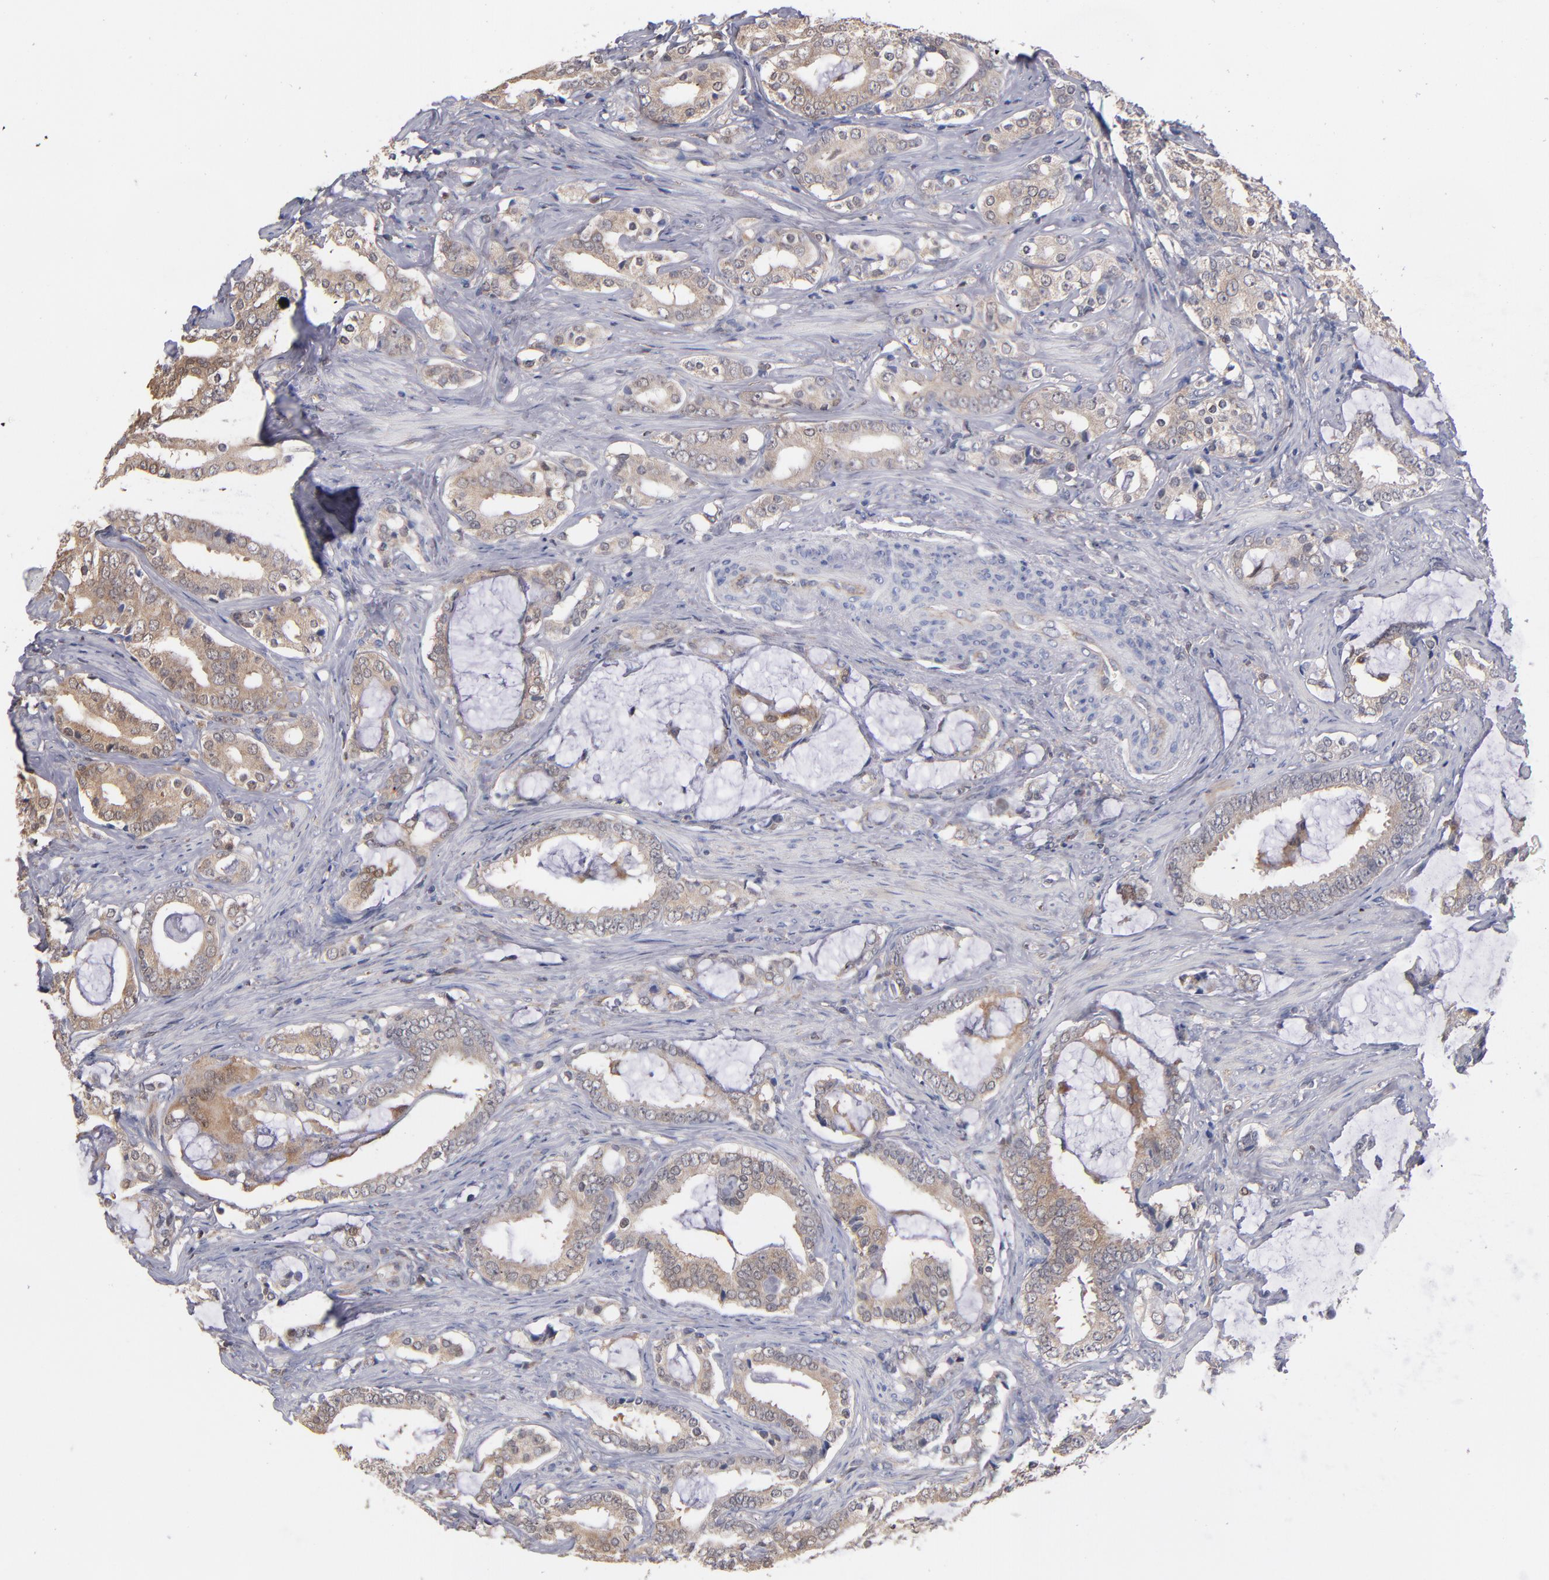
{"staining": {"intensity": "weak", "quantity": ">75%", "location": "cytoplasmic/membranous"}, "tissue": "prostate cancer", "cell_type": "Tumor cells", "image_type": "cancer", "snomed": [{"axis": "morphology", "description": "Adenocarcinoma, Low grade"}, {"axis": "topography", "description": "Prostate"}], "caption": "A brown stain shows weak cytoplasmic/membranous positivity of a protein in human prostate low-grade adenocarcinoma tumor cells. (DAB (3,3'-diaminobenzidine) IHC, brown staining for protein, blue staining for nuclei).", "gene": "GMFG", "patient": {"sex": "male", "age": 59}}